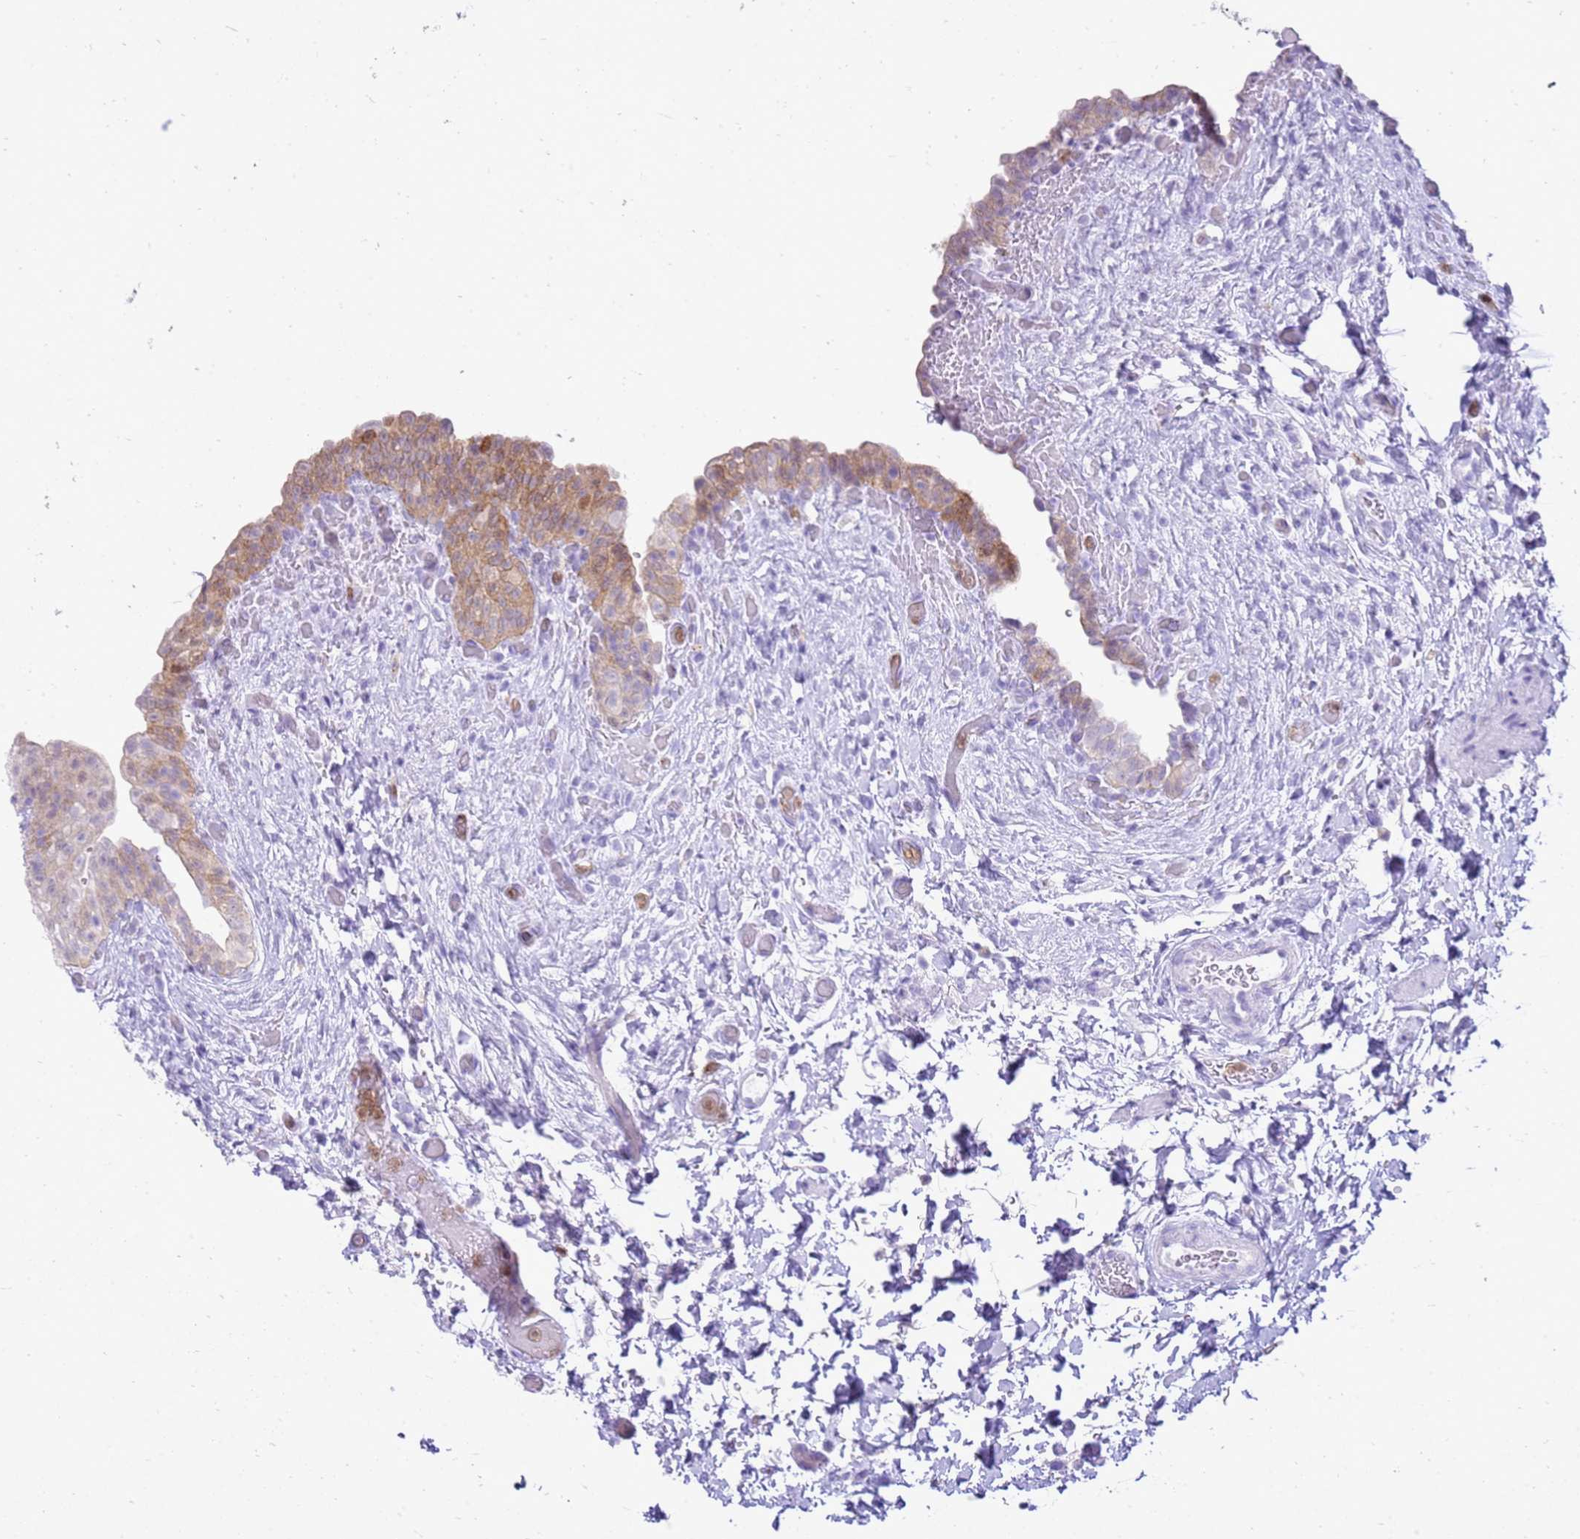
{"staining": {"intensity": "weak", "quantity": "25%-75%", "location": "cytoplasmic/membranous"}, "tissue": "urinary bladder", "cell_type": "Urothelial cells", "image_type": "normal", "snomed": [{"axis": "morphology", "description": "Normal tissue, NOS"}, {"axis": "topography", "description": "Urinary bladder"}], "caption": "An immunohistochemistry histopathology image of normal tissue is shown. Protein staining in brown highlights weak cytoplasmic/membranous positivity in urinary bladder within urothelial cells.", "gene": "CSTA", "patient": {"sex": "male", "age": 69}}